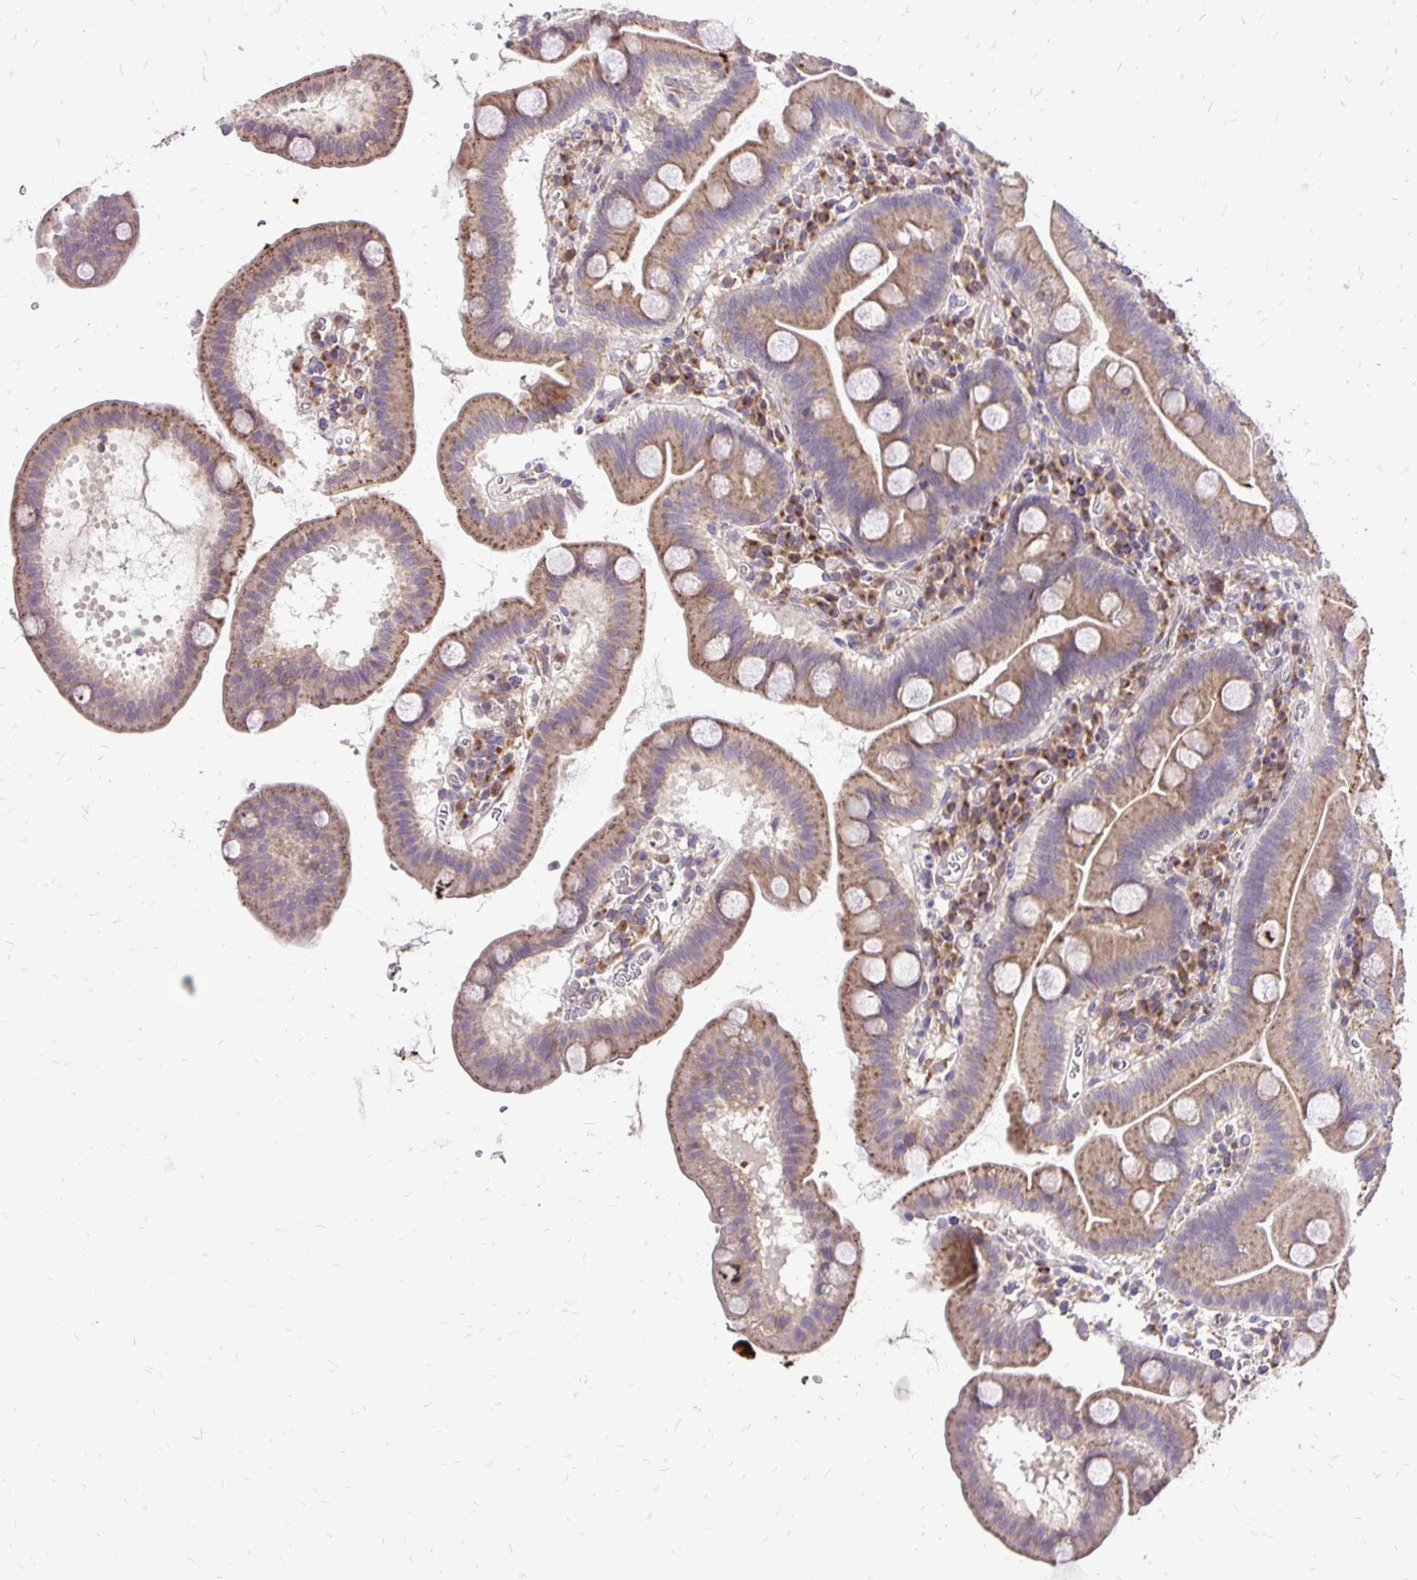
{"staining": {"intensity": "moderate", "quantity": "25%-75%", "location": "cytoplasmic/membranous"}, "tissue": "duodenum", "cell_type": "Glandular cells", "image_type": "normal", "snomed": [{"axis": "morphology", "description": "Normal tissue, NOS"}, {"axis": "topography", "description": "Duodenum"}], "caption": "Moderate cytoplasmic/membranous protein expression is present in approximately 25%-75% of glandular cells in duodenum.", "gene": "EIF5A", "patient": {"sex": "male", "age": 59}}